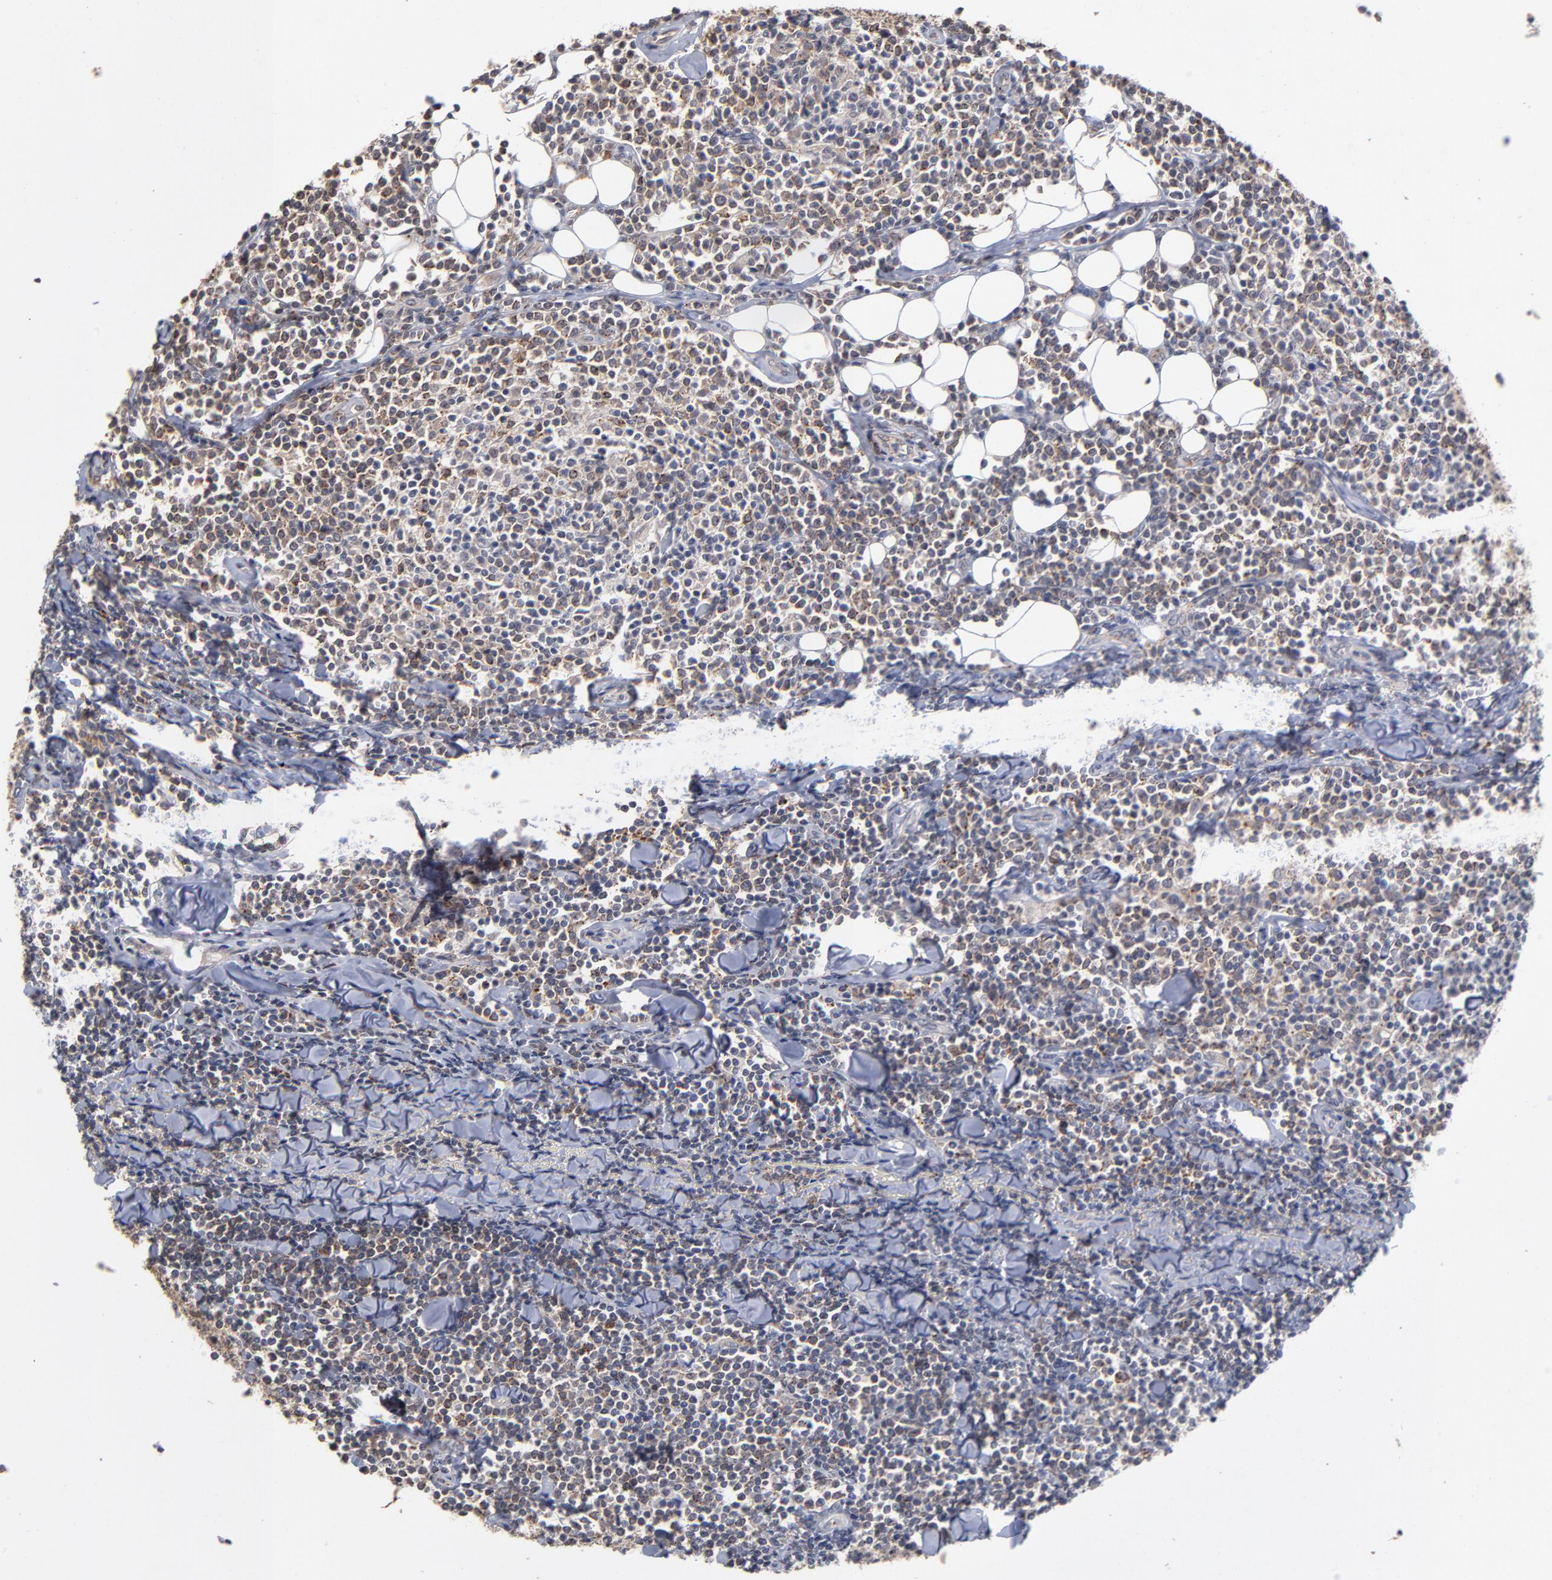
{"staining": {"intensity": "weak", "quantity": "25%-75%", "location": "cytoplasmic/membranous"}, "tissue": "lymphoma", "cell_type": "Tumor cells", "image_type": "cancer", "snomed": [{"axis": "morphology", "description": "Malignant lymphoma, non-Hodgkin's type, Low grade"}, {"axis": "topography", "description": "Soft tissue"}], "caption": "Immunohistochemical staining of lymphoma shows weak cytoplasmic/membranous protein positivity in approximately 25%-75% of tumor cells.", "gene": "ASB8", "patient": {"sex": "male", "age": 92}}